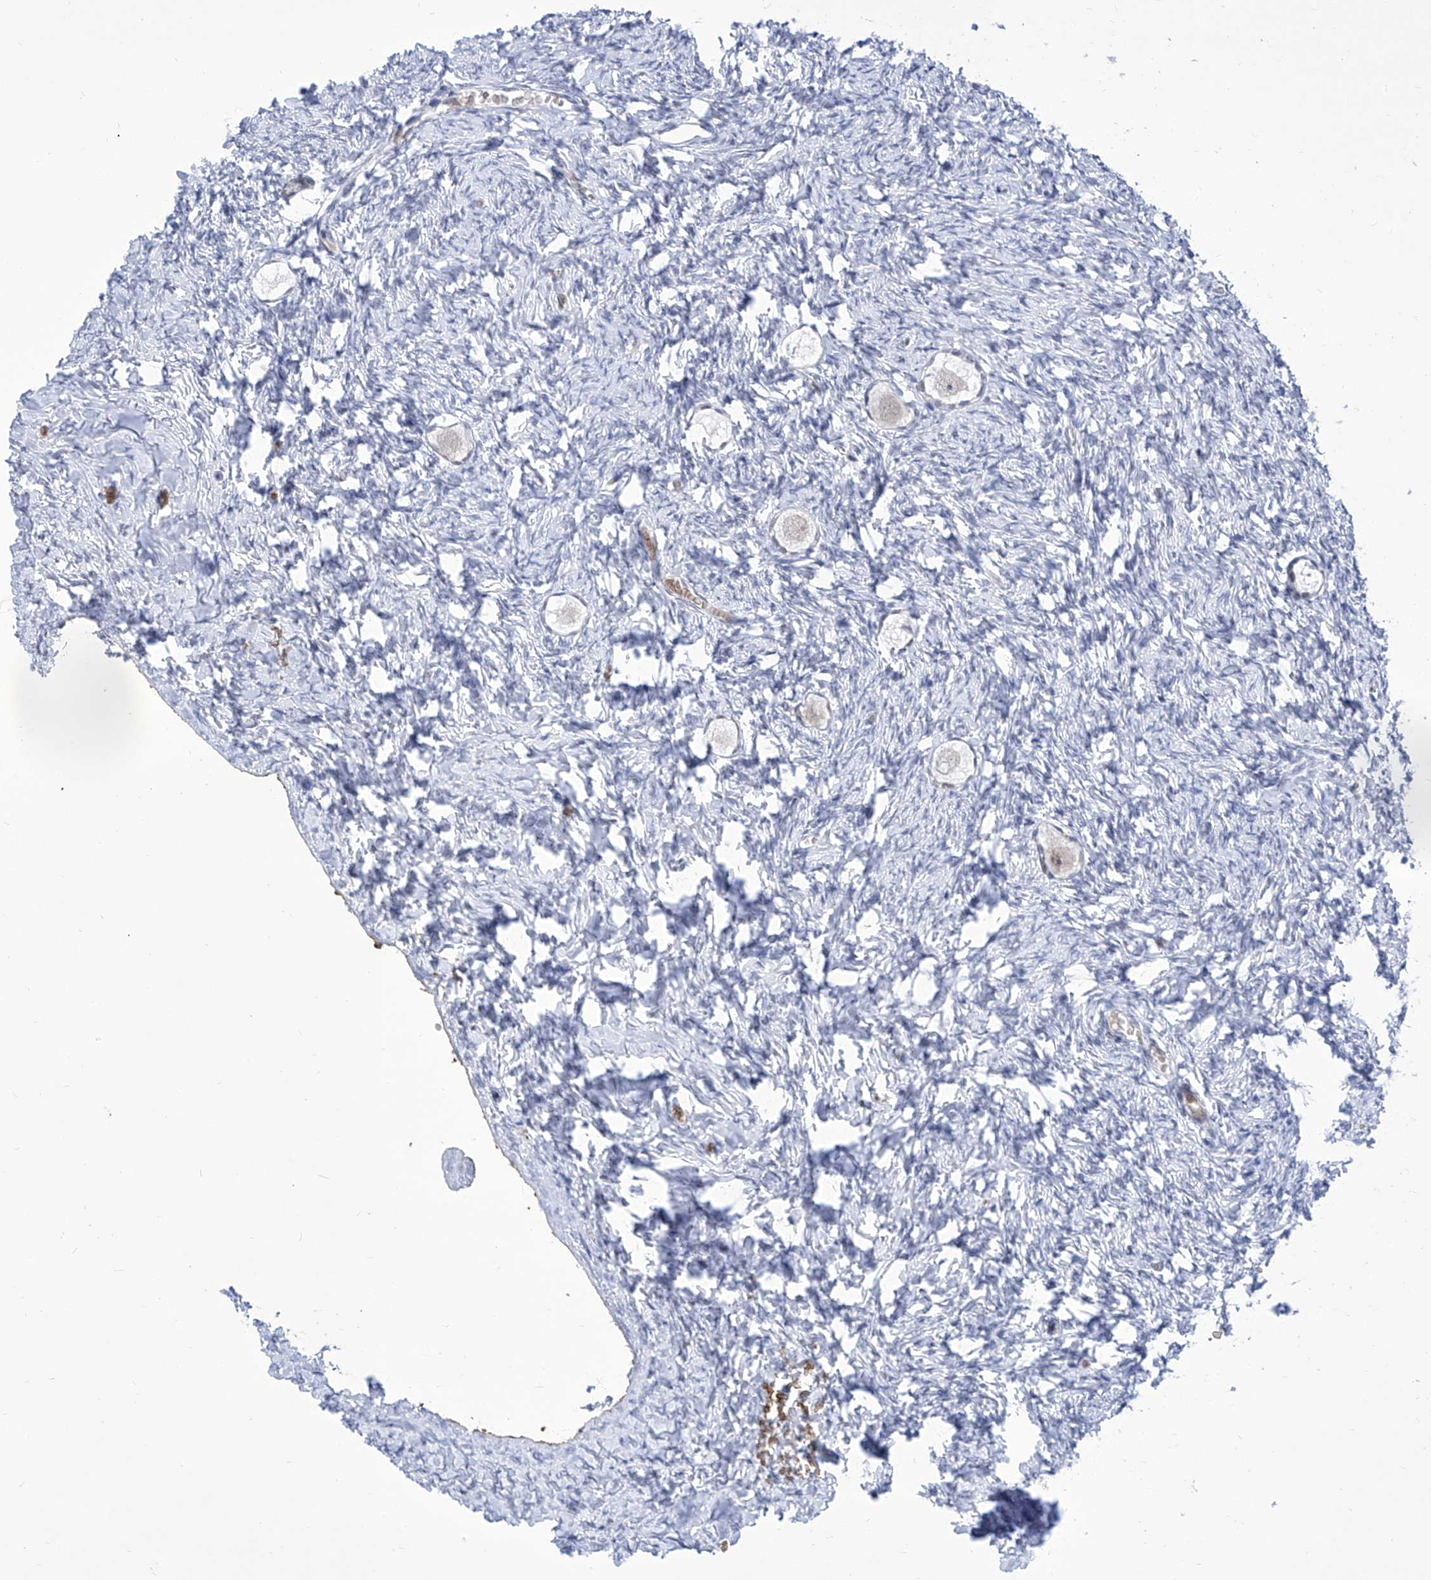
{"staining": {"intensity": "negative", "quantity": "none", "location": "none"}, "tissue": "ovary", "cell_type": "Follicle cells", "image_type": "normal", "snomed": [{"axis": "morphology", "description": "Normal tissue, NOS"}, {"axis": "topography", "description": "Ovary"}], "caption": "The micrograph exhibits no significant staining in follicle cells of ovary.", "gene": "SART1", "patient": {"sex": "female", "age": 27}}